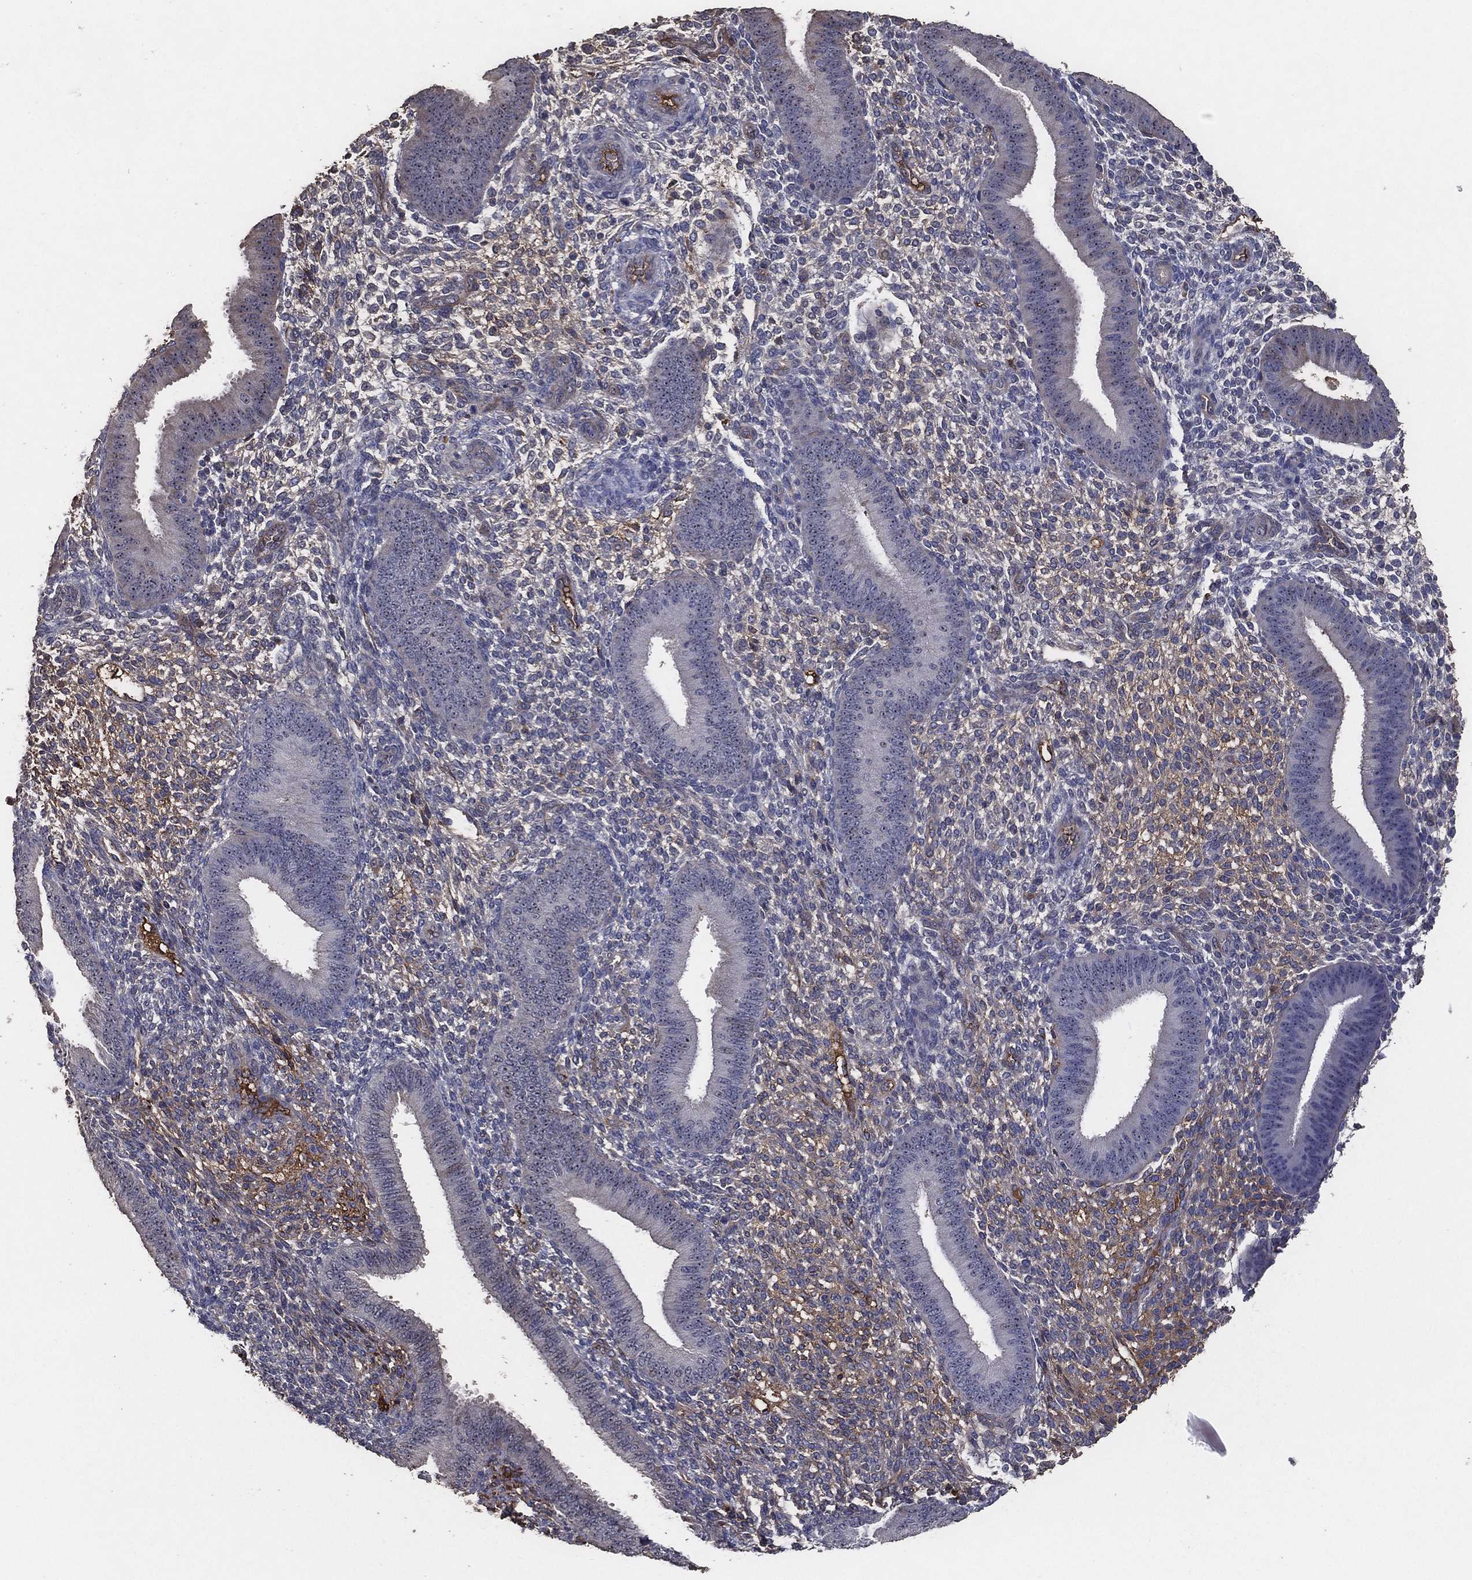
{"staining": {"intensity": "negative", "quantity": "none", "location": "none"}, "tissue": "endometrium", "cell_type": "Cells in endometrial stroma", "image_type": "normal", "snomed": [{"axis": "morphology", "description": "Normal tissue, NOS"}, {"axis": "topography", "description": "Endometrium"}], "caption": "This is an IHC histopathology image of normal endometrium. There is no staining in cells in endometrial stroma.", "gene": "EFNA1", "patient": {"sex": "female", "age": 39}}